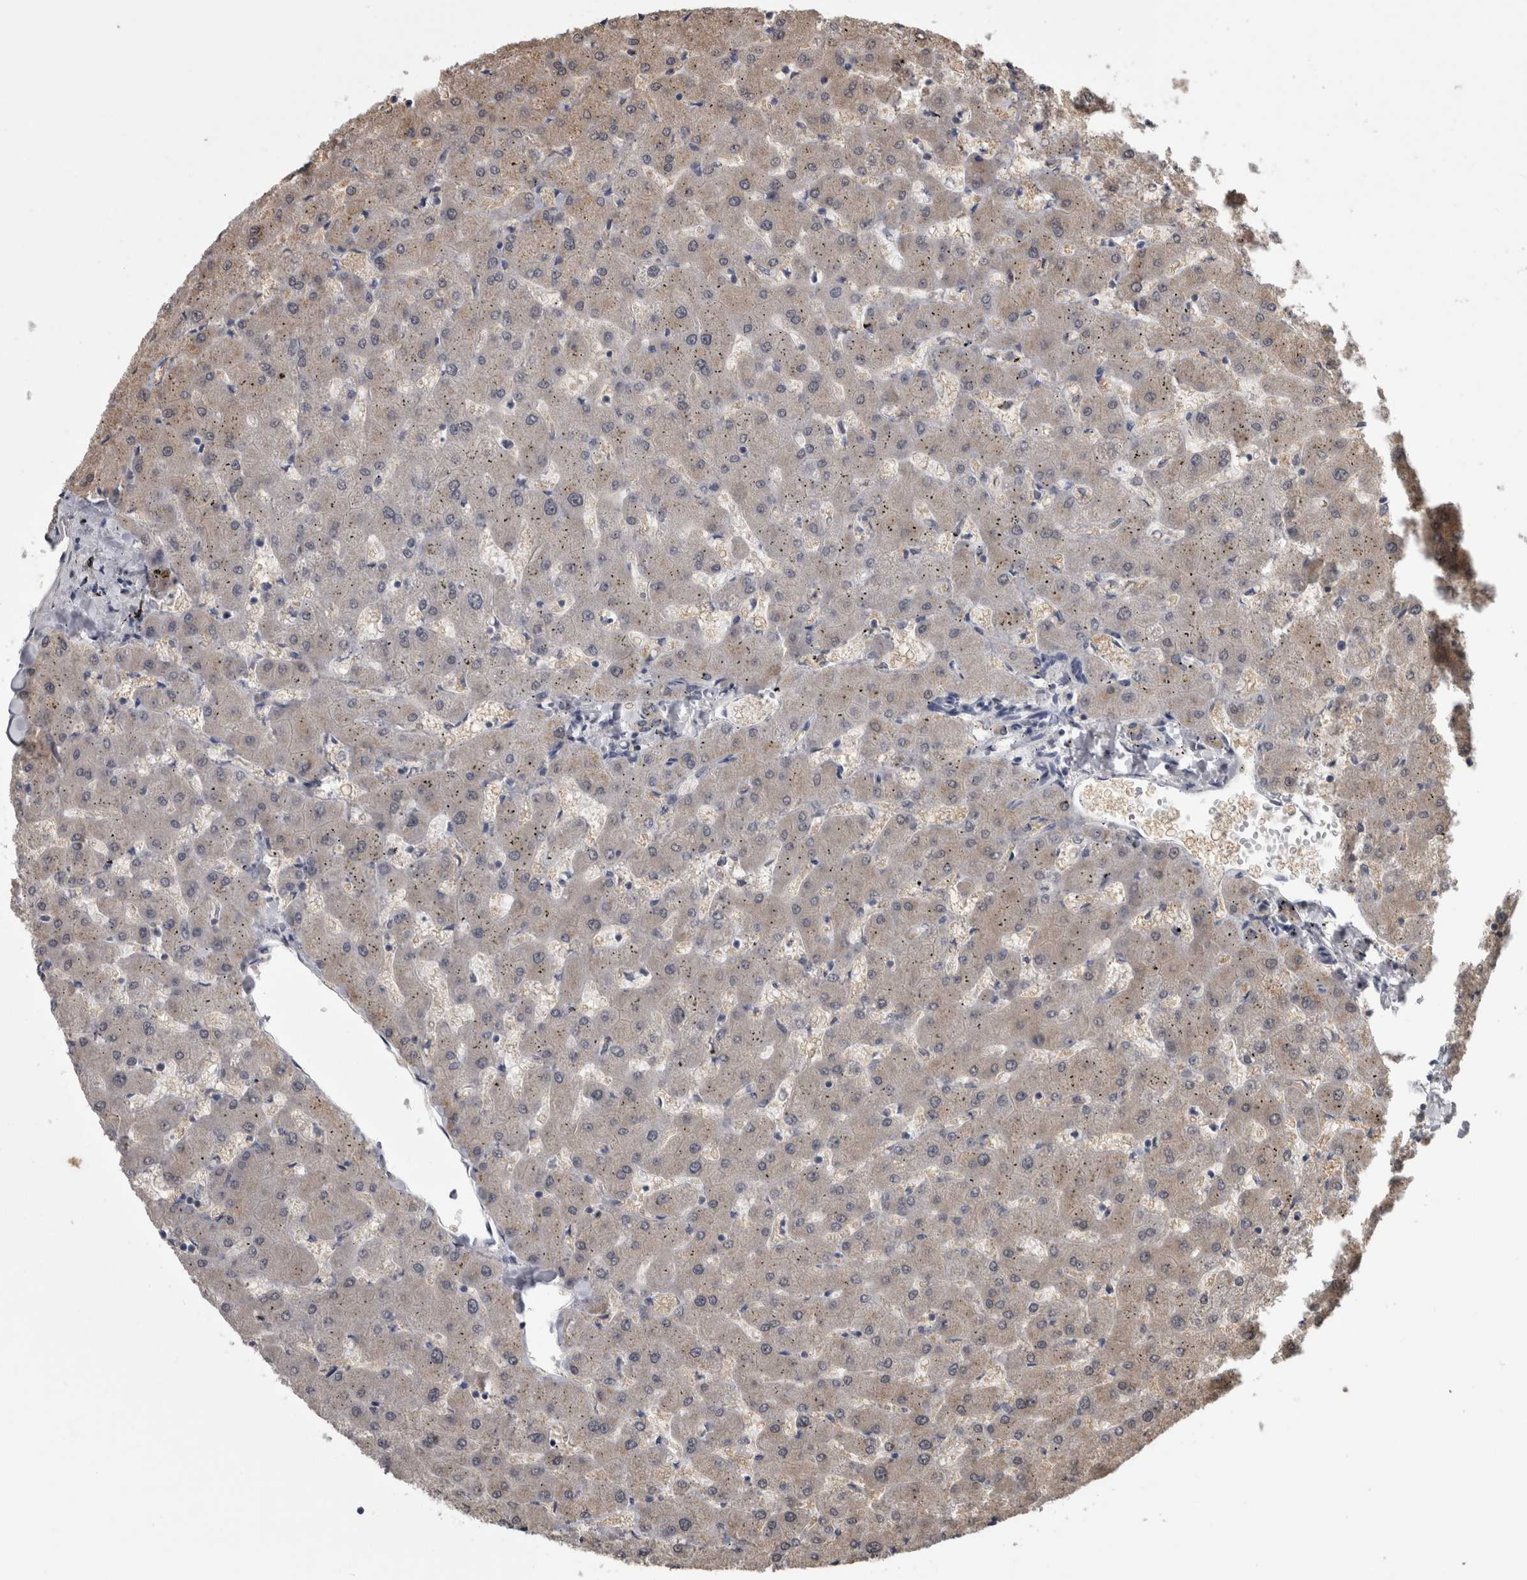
{"staining": {"intensity": "negative", "quantity": "none", "location": "none"}, "tissue": "liver", "cell_type": "Cholangiocytes", "image_type": "normal", "snomed": [{"axis": "morphology", "description": "Normal tissue, NOS"}, {"axis": "topography", "description": "Liver"}], "caption": "This image is of normal liver stained with IHC to label a protein in brown with the nuclei are counter-stained blue. There is no staining in cholangiocytes. (Brightfield microscopy of DAB IHC at high magnification).", "gene": "APRT", "patient": {"sex": "female", "age": 63}}